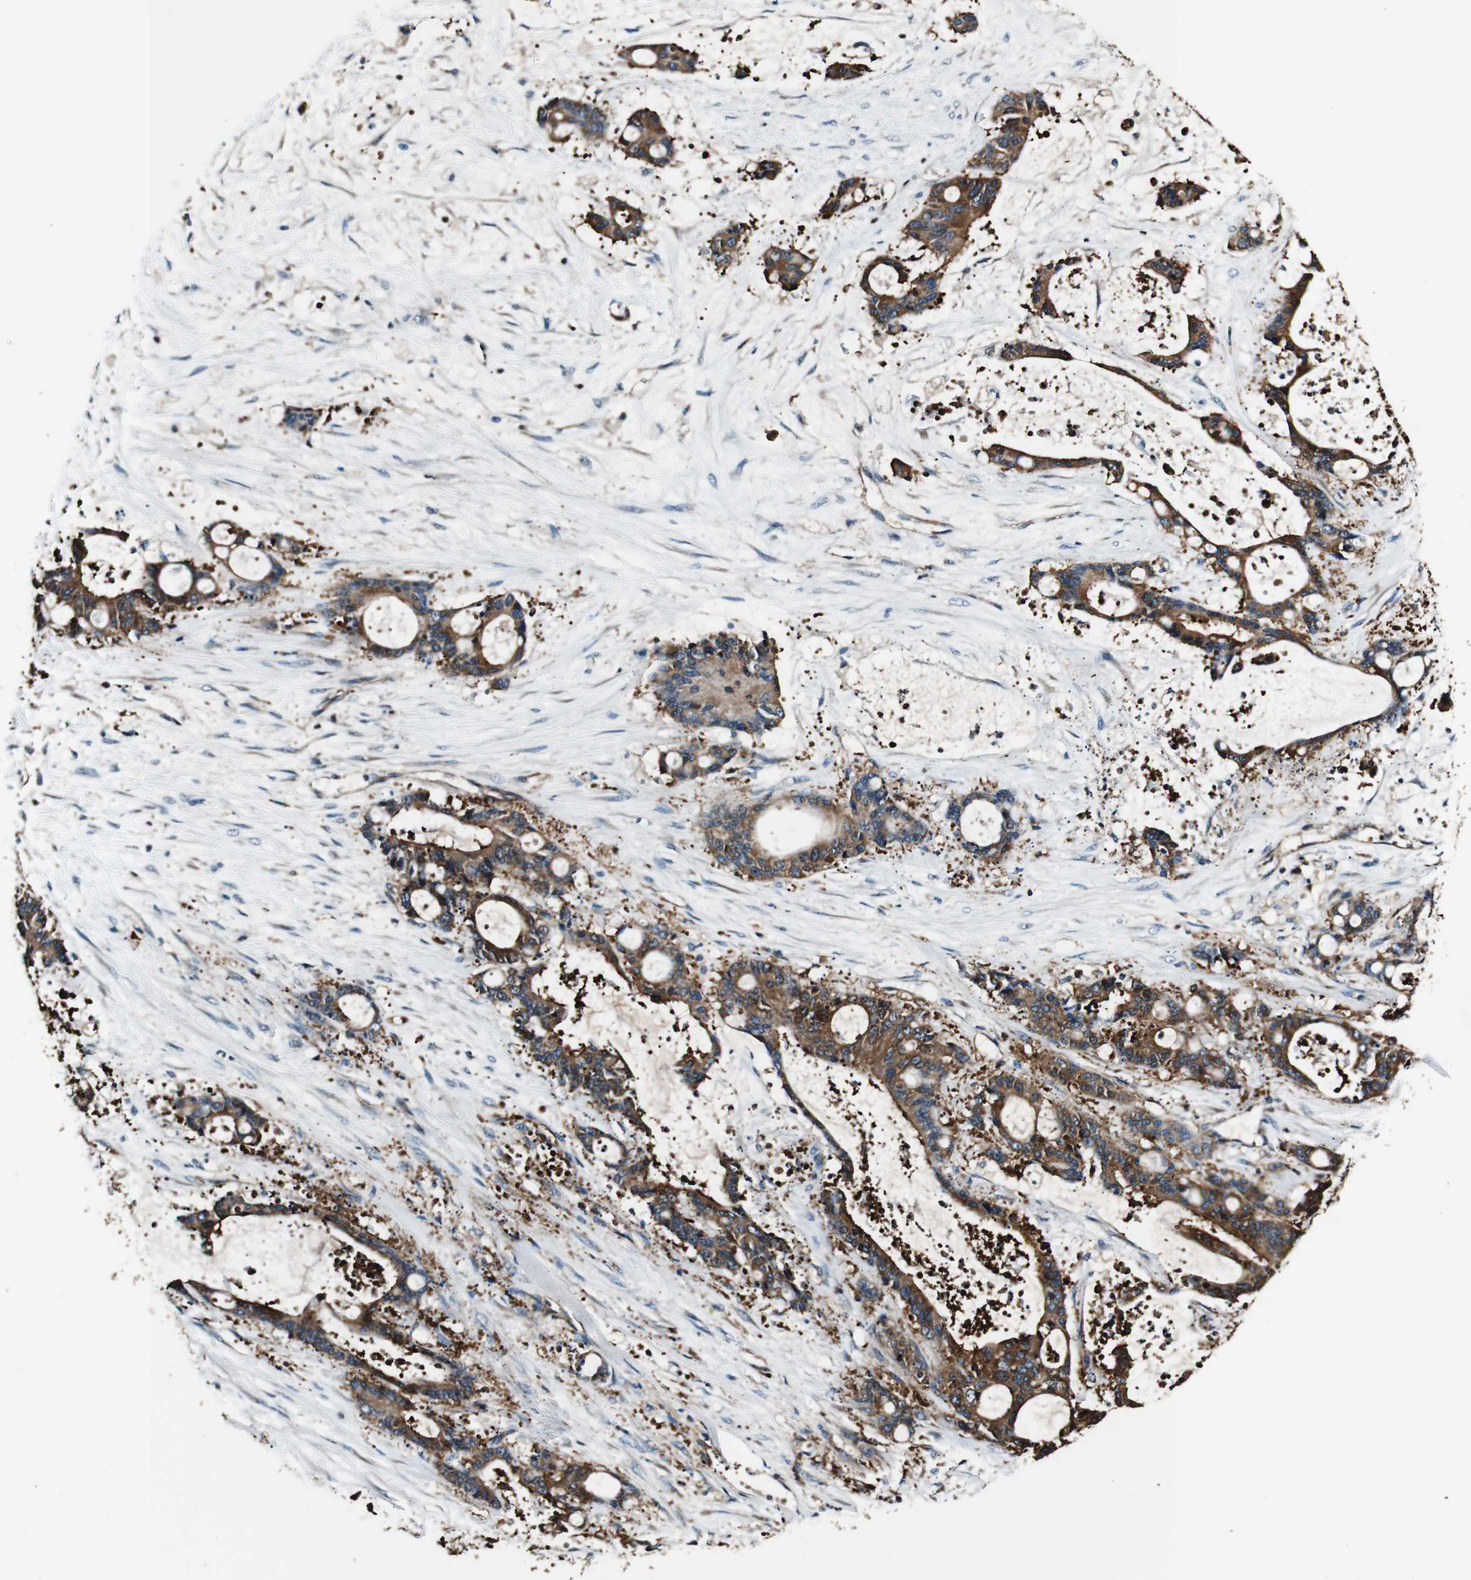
{"staining": {"intensity": "strong", "quantity": ">75%", "location": "cytoplasmic/membranous"}, "tissue": "liver cancer", "cell_type": "Tumor cells", "image_type": "cancer", "snomed": [{"axis": "morphology", "description": "Normal tissue, NOS"}, {"axis": "morphology", "description": "Cholangiocarcinoma"}, {"axis": "topography", "description": "Liver"}, {"axis": "topography", "description": "Peripheral nerve tissue"}], "caption": "Liver cancer stained with a protein marker reveals strong staining in tumor cells.", "gene": "RHOT2", "patient": {"sex": "female", "age": 73}}